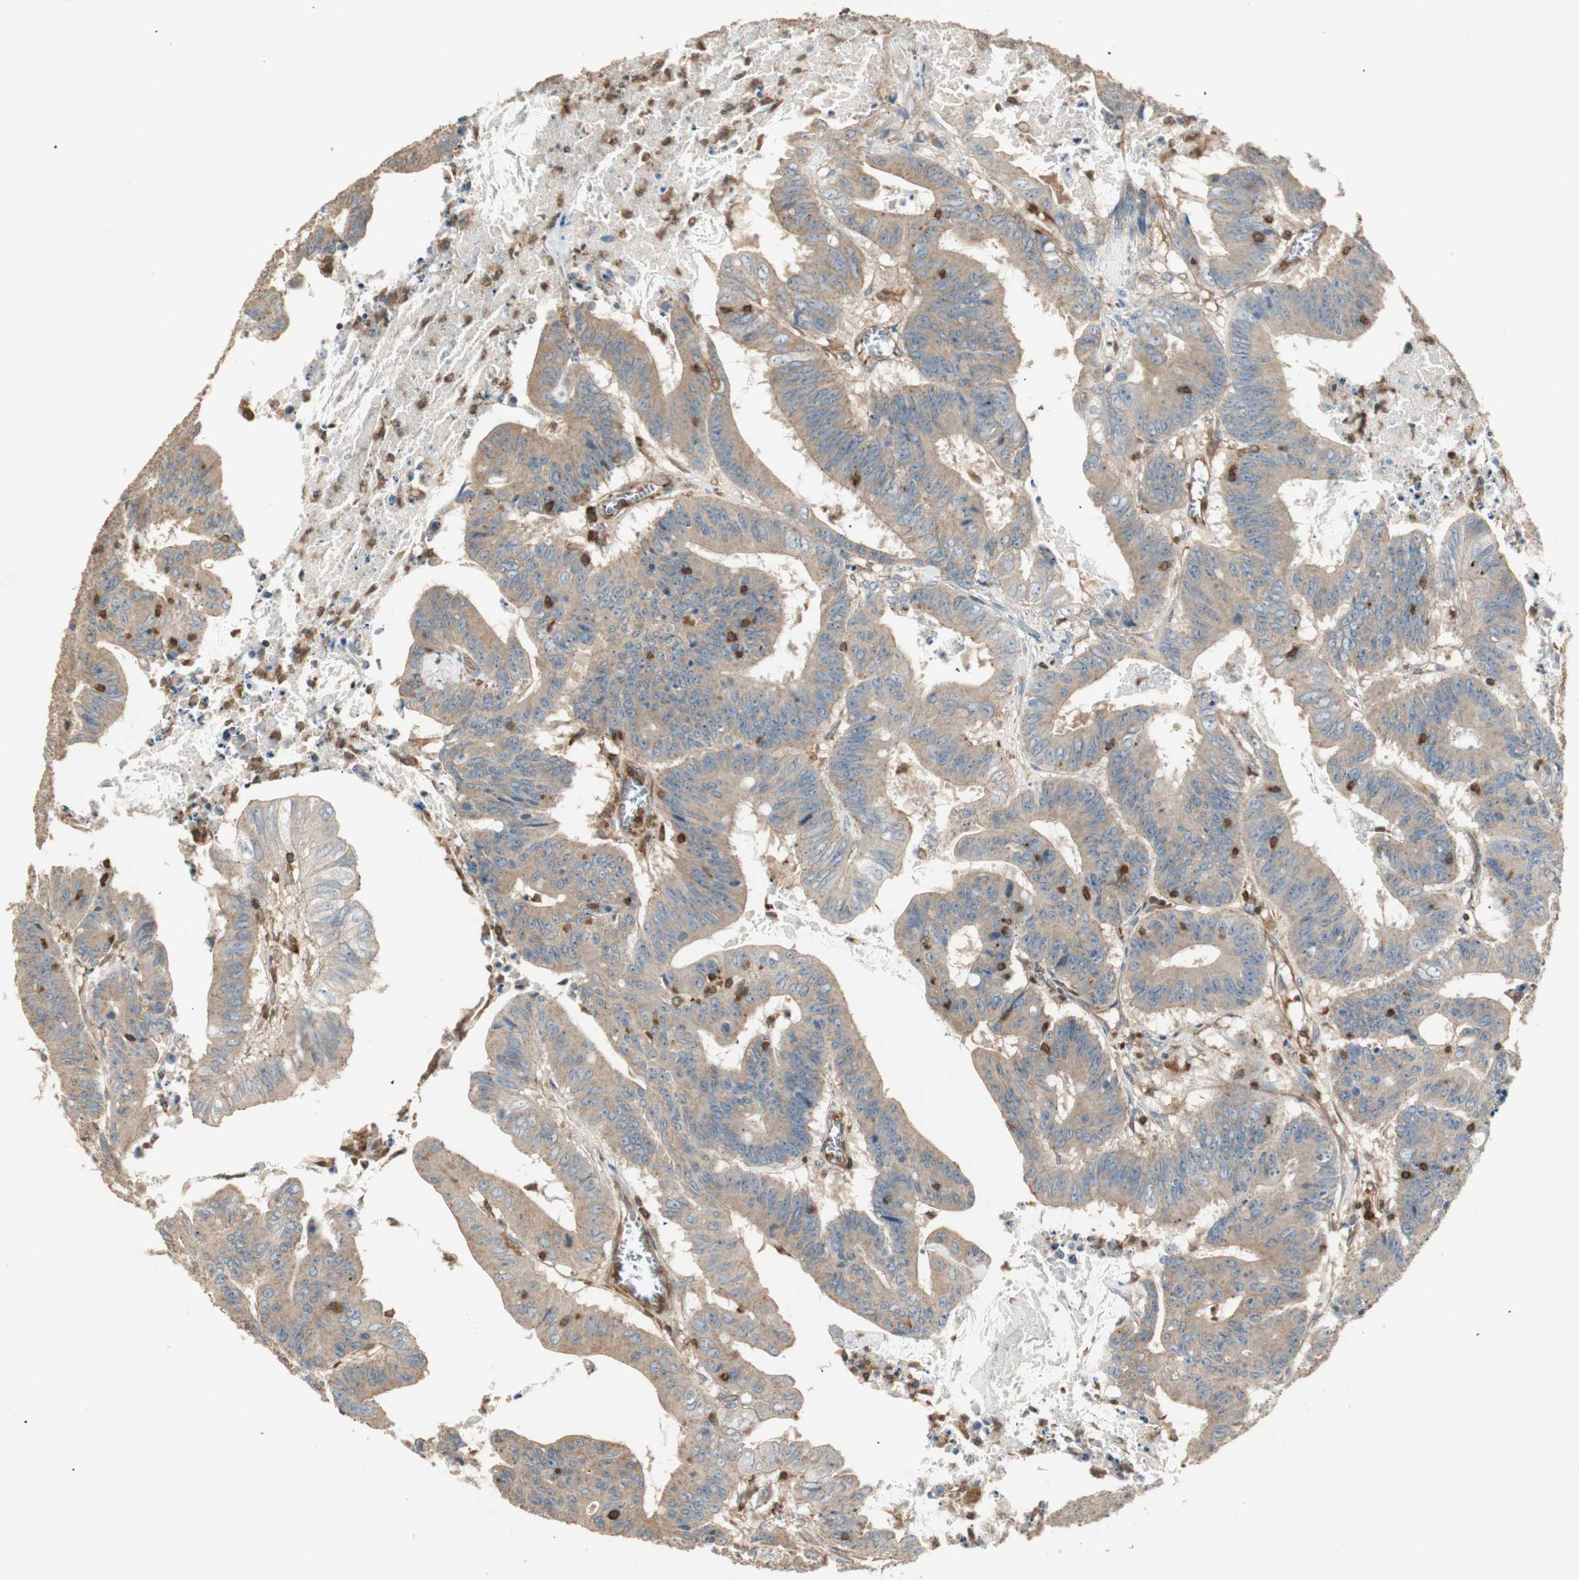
{"staining": {"intensity": "moderate", "quantity": ">75%", "location": "cytoplasmic/membranous"}, "tissue": "colorectal cancer", "cell_type": "Tumor cells", "image_type": "cancer", "snomed": [{"axis": "morphology", "description": "Adenocarcinoma, NOS"}, {"axis": "topography", "description": "Colon"}], "caption": "Colorectal cancer (adenocarcinoma) stained for a protein displays moderate cytoplasmic/membranous positivity in tumor cells.", "gene": "CRLF3", "patient": {"sex": "male", "age": 45}}